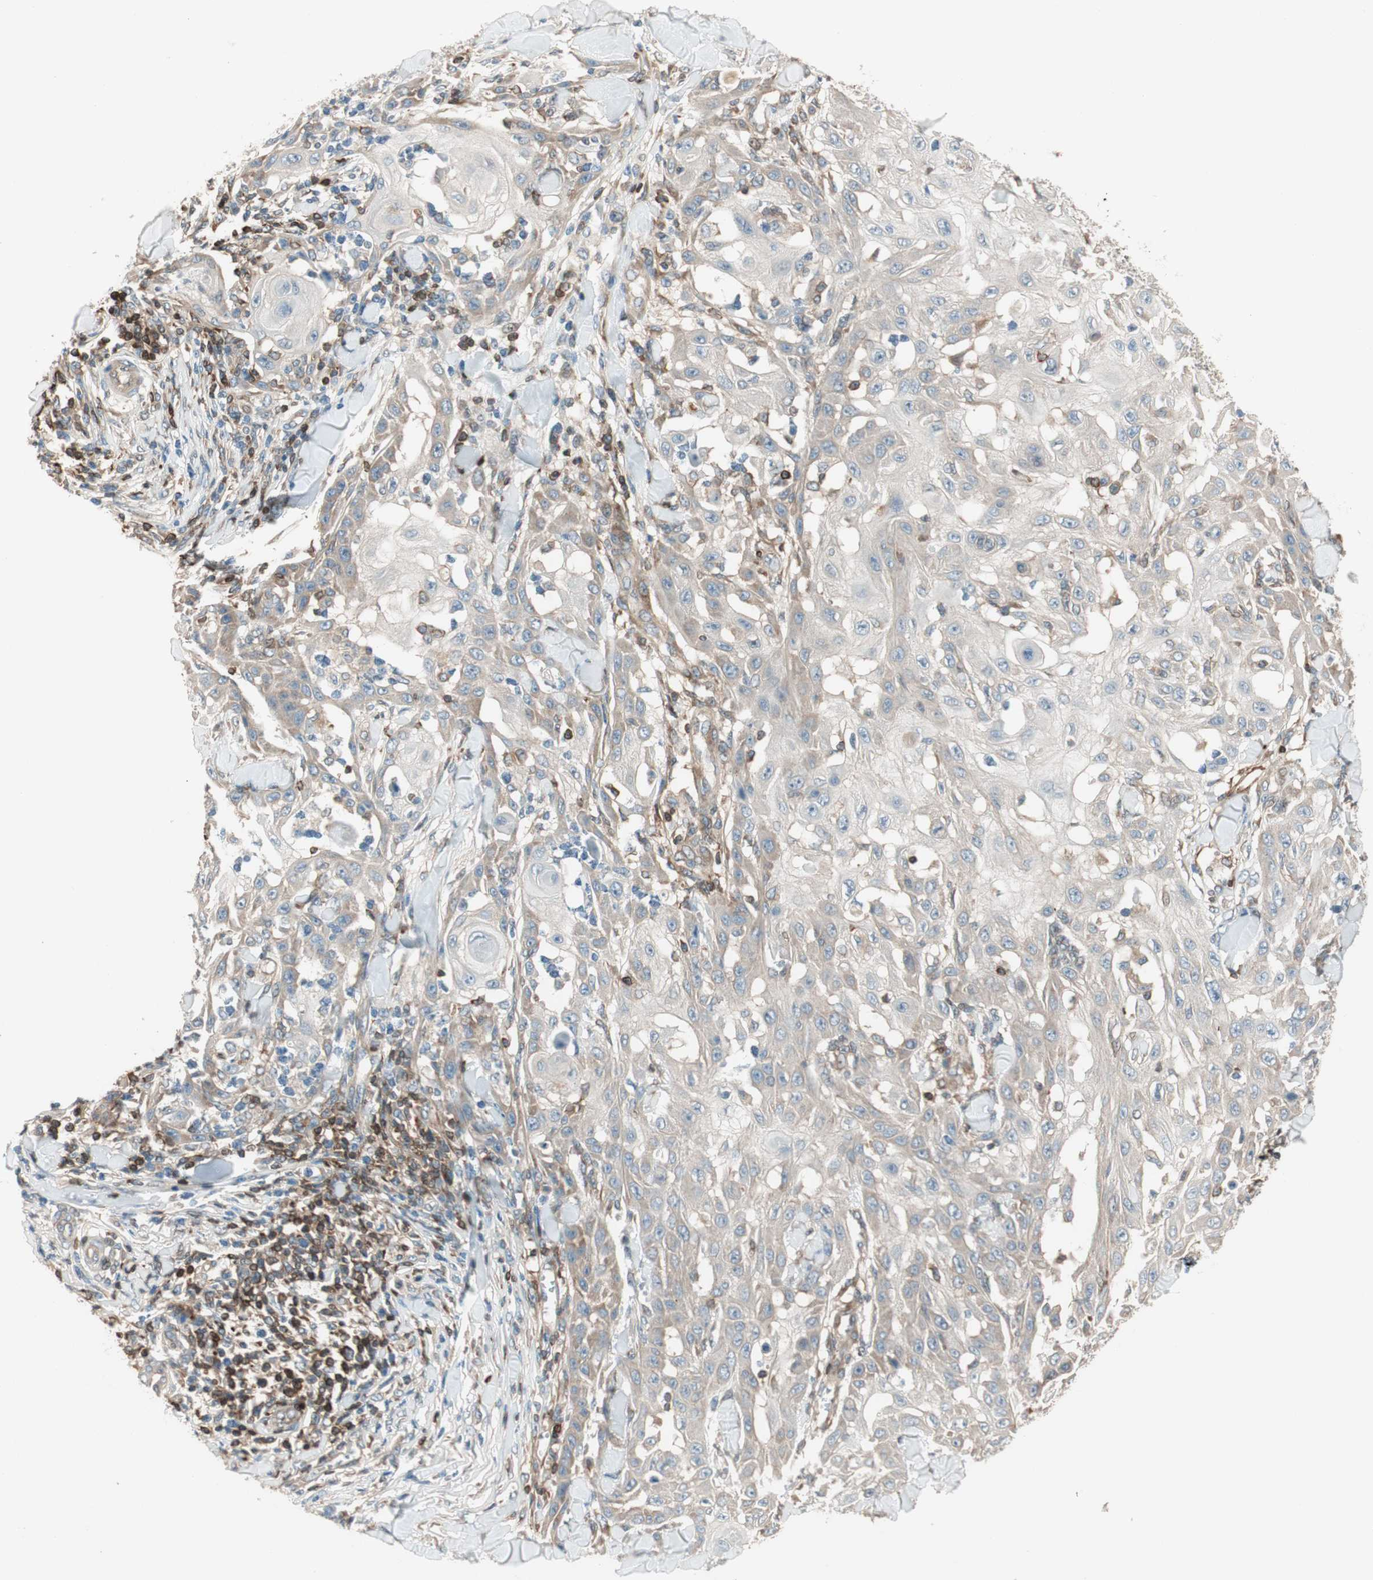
{"staining": {"intensity": "moderate", "quantity": ">75%", "location": "cytoplasmic/membranous"}, "tissue": "skin cancer", "cell_type": "Tumor cells", "image_type": "cancer", "snomed": [{"axis": "morphology", "description": "Squamous cell carcinoma, NOS"}, {"axis": "topography", "description": "Skin"}], "caption": "The photomicrograph exhibits a brown stain indicating the presence of a protein in the cytoplasmic/membranous of tumor cells in skin squamous cell carcinoma.", "gene": "BIN1", "patient": {"sex": "male", "age": 24}}